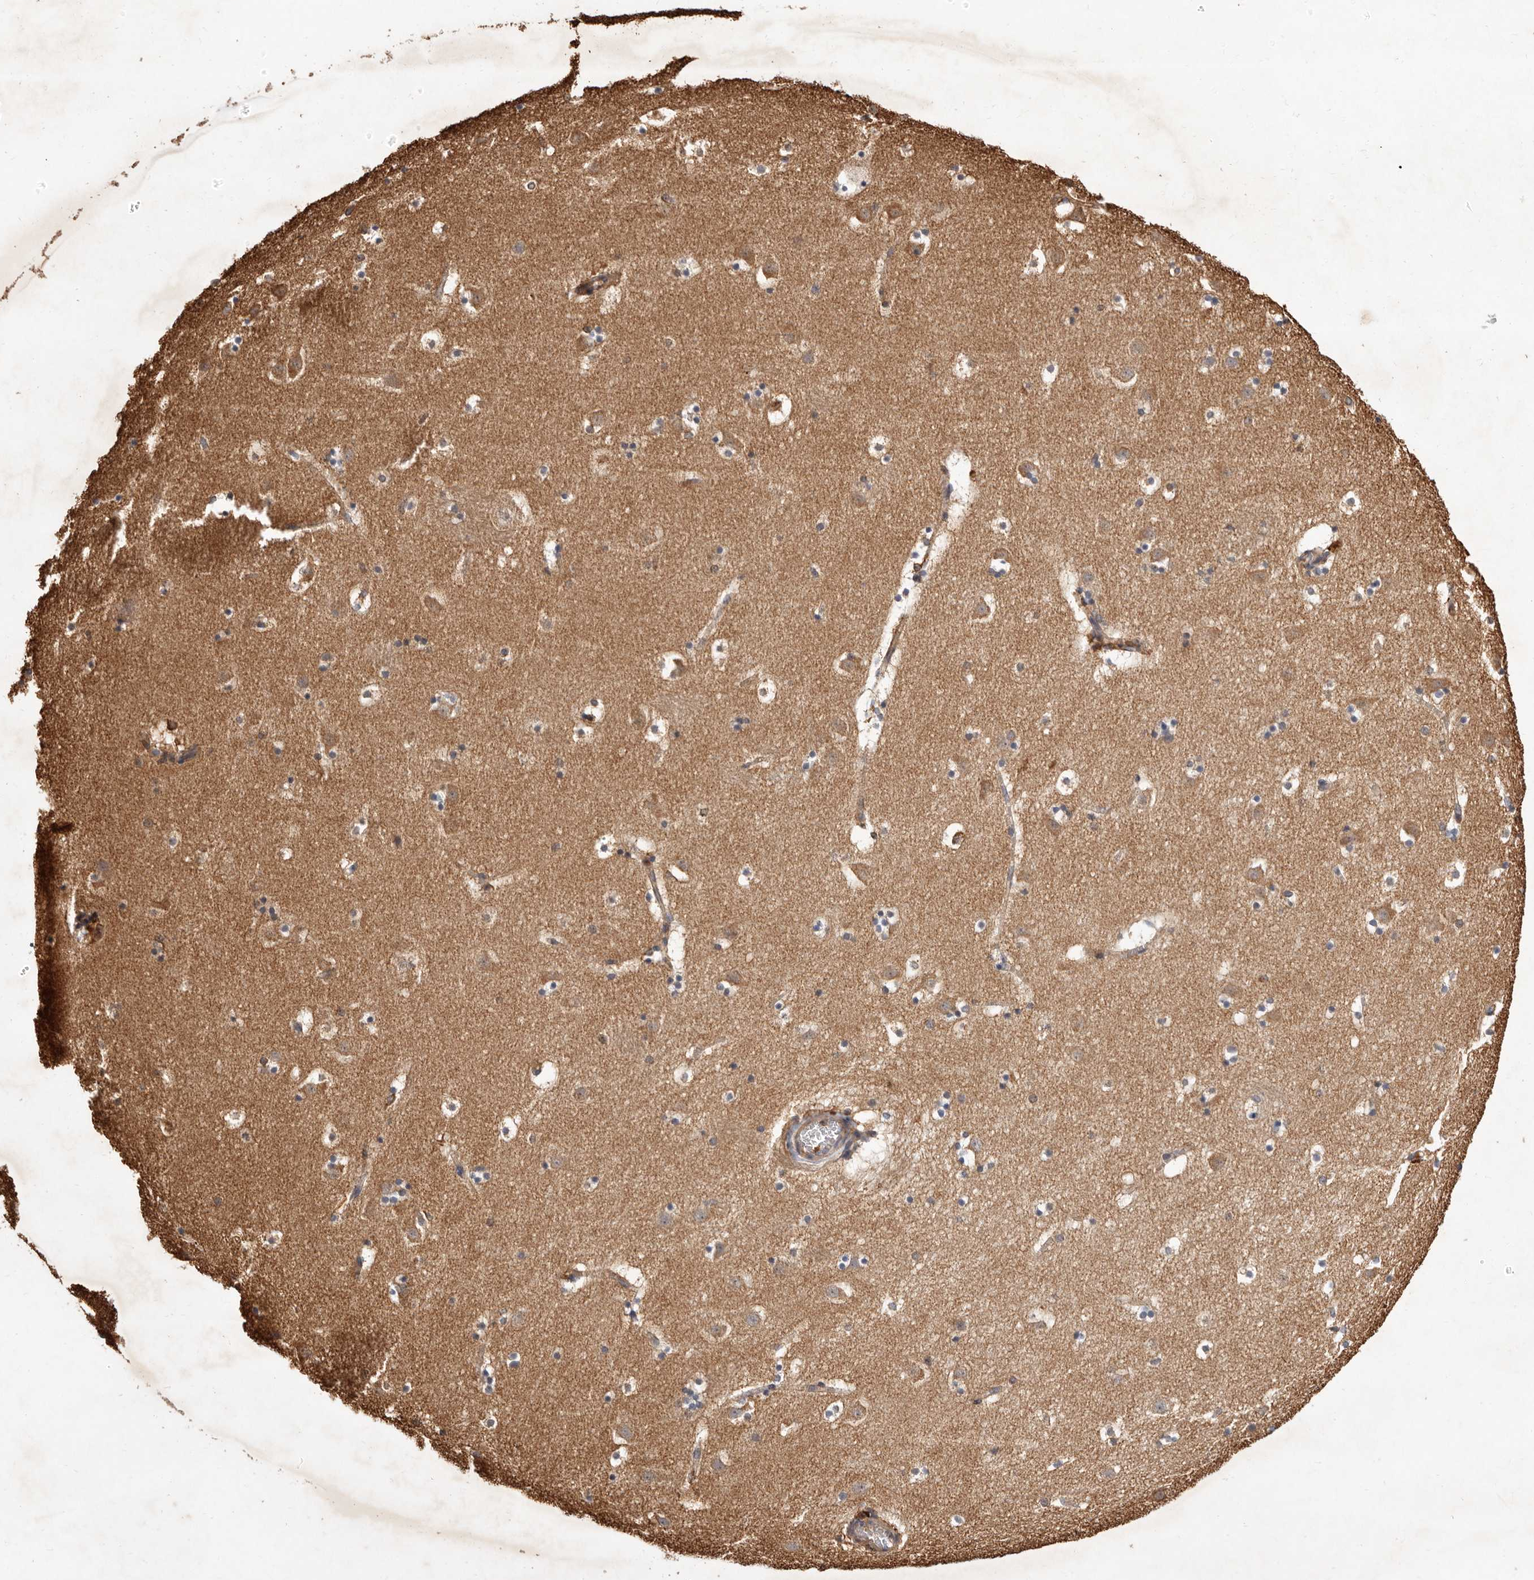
{"staining": {"intensity": "weak", "quantity": "25%-75%", "location": "cytoplasmic/membranous"}, "tissue": "caudate", "cell_type": "Glial cells", "image_type": "normal", "snomed": [{"axis": "morphology", "description": "Normal tissue, NOS"}, {"axis": "topography", "description": "Lateral ventricle wall"}], "caption": "High-power microscopy captured an IHC image of unremarkable caudate, revealing weak cytoplasmic/membranous staining in approximately 25%-75% of glial cells.", "gene": "COQ8B", "patient": {"sex": "male", "age": 45}}